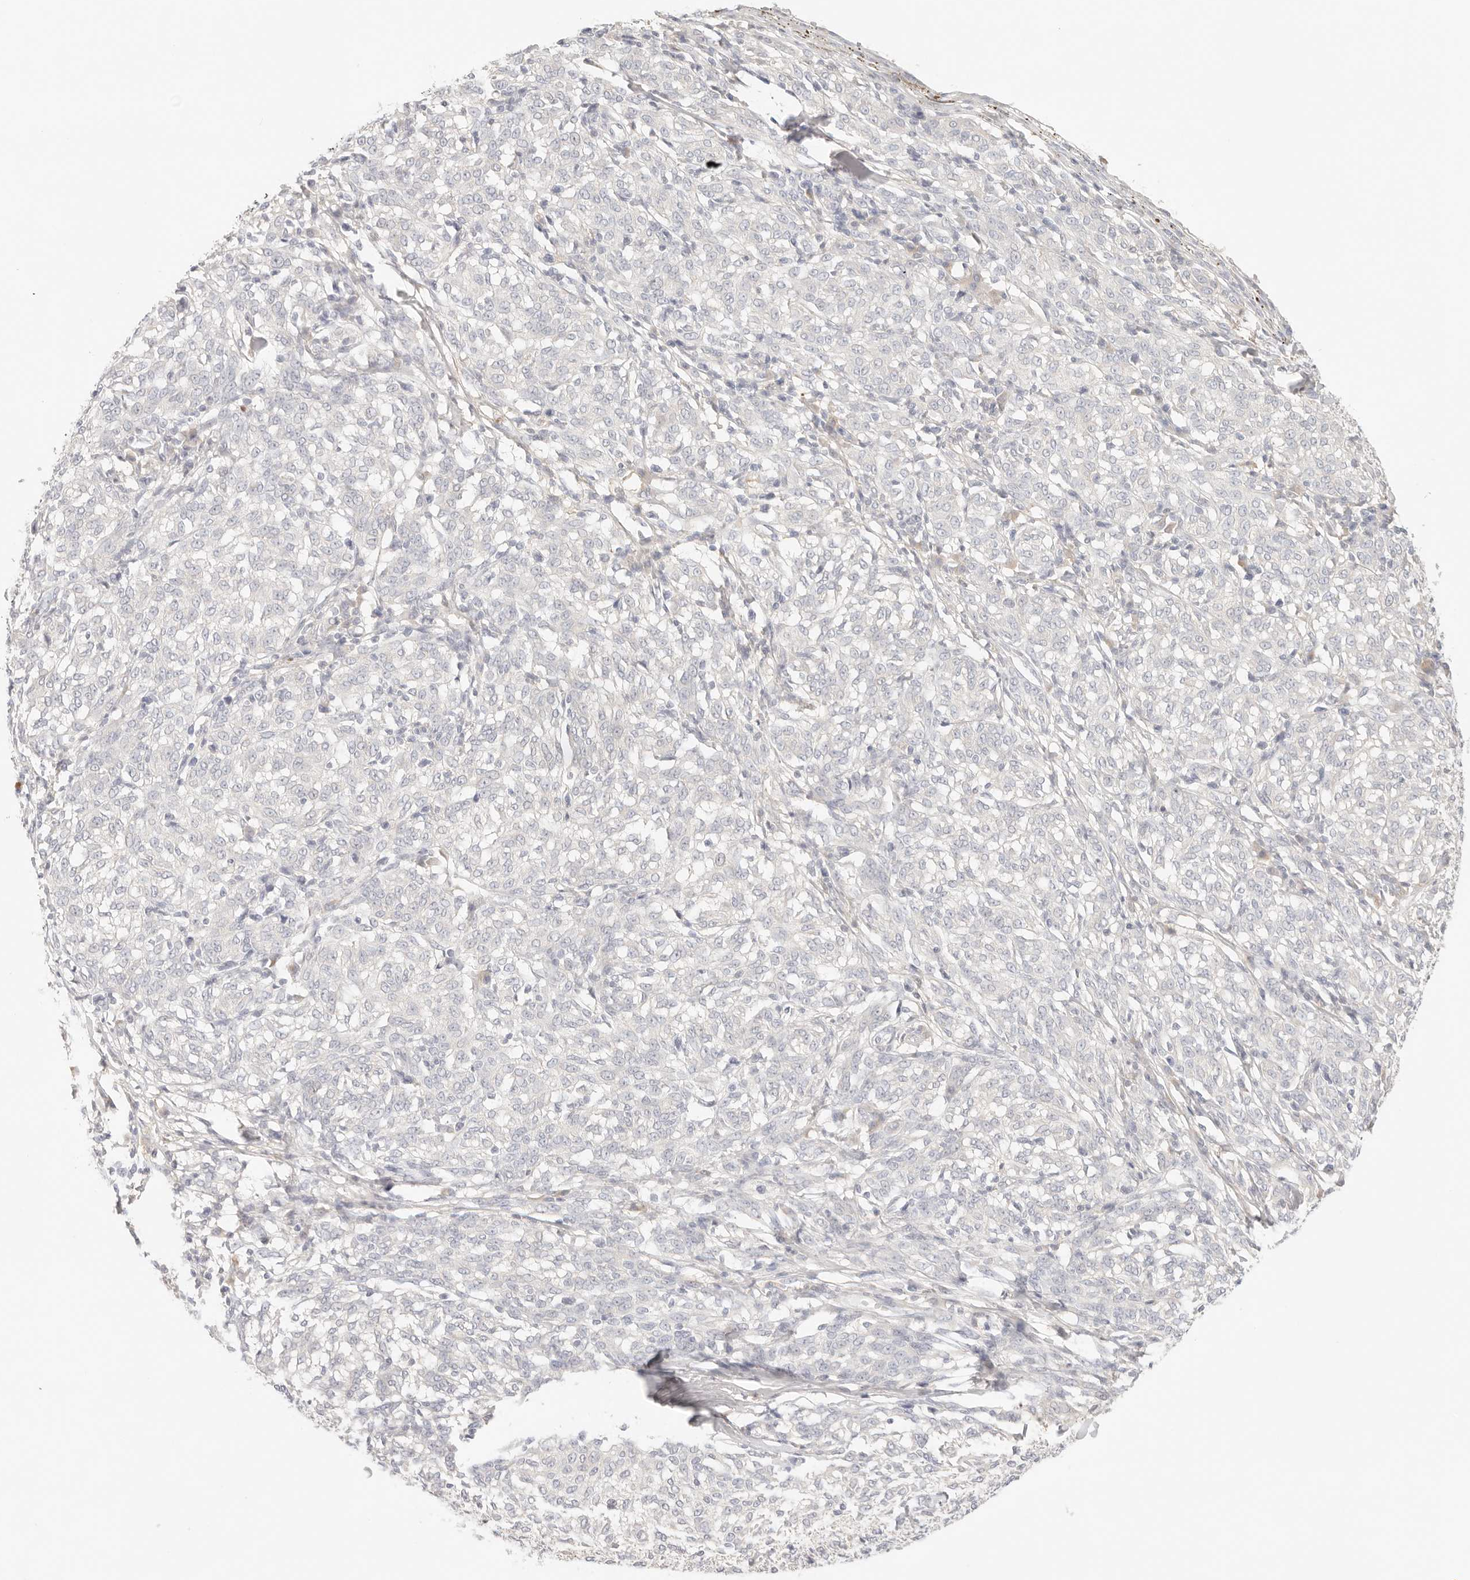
{"staining": {"intensity": "negative", "quantity": "none", "location": "none"}, "tissue": "melanoma", "cell_type": "Tumor cells", "image_type": "cancer", "snomed": [{"axis": "morphology", "description": "Malignant melanoma, NOS"}, {"axis": "topography", "description": "Skin"}], "caption": "The photomicrograph demonstrates no significant positivity in tumor cells of melanoma.", "gene": "SPHK1", "patient": {"sex": "female", "age": 72}}